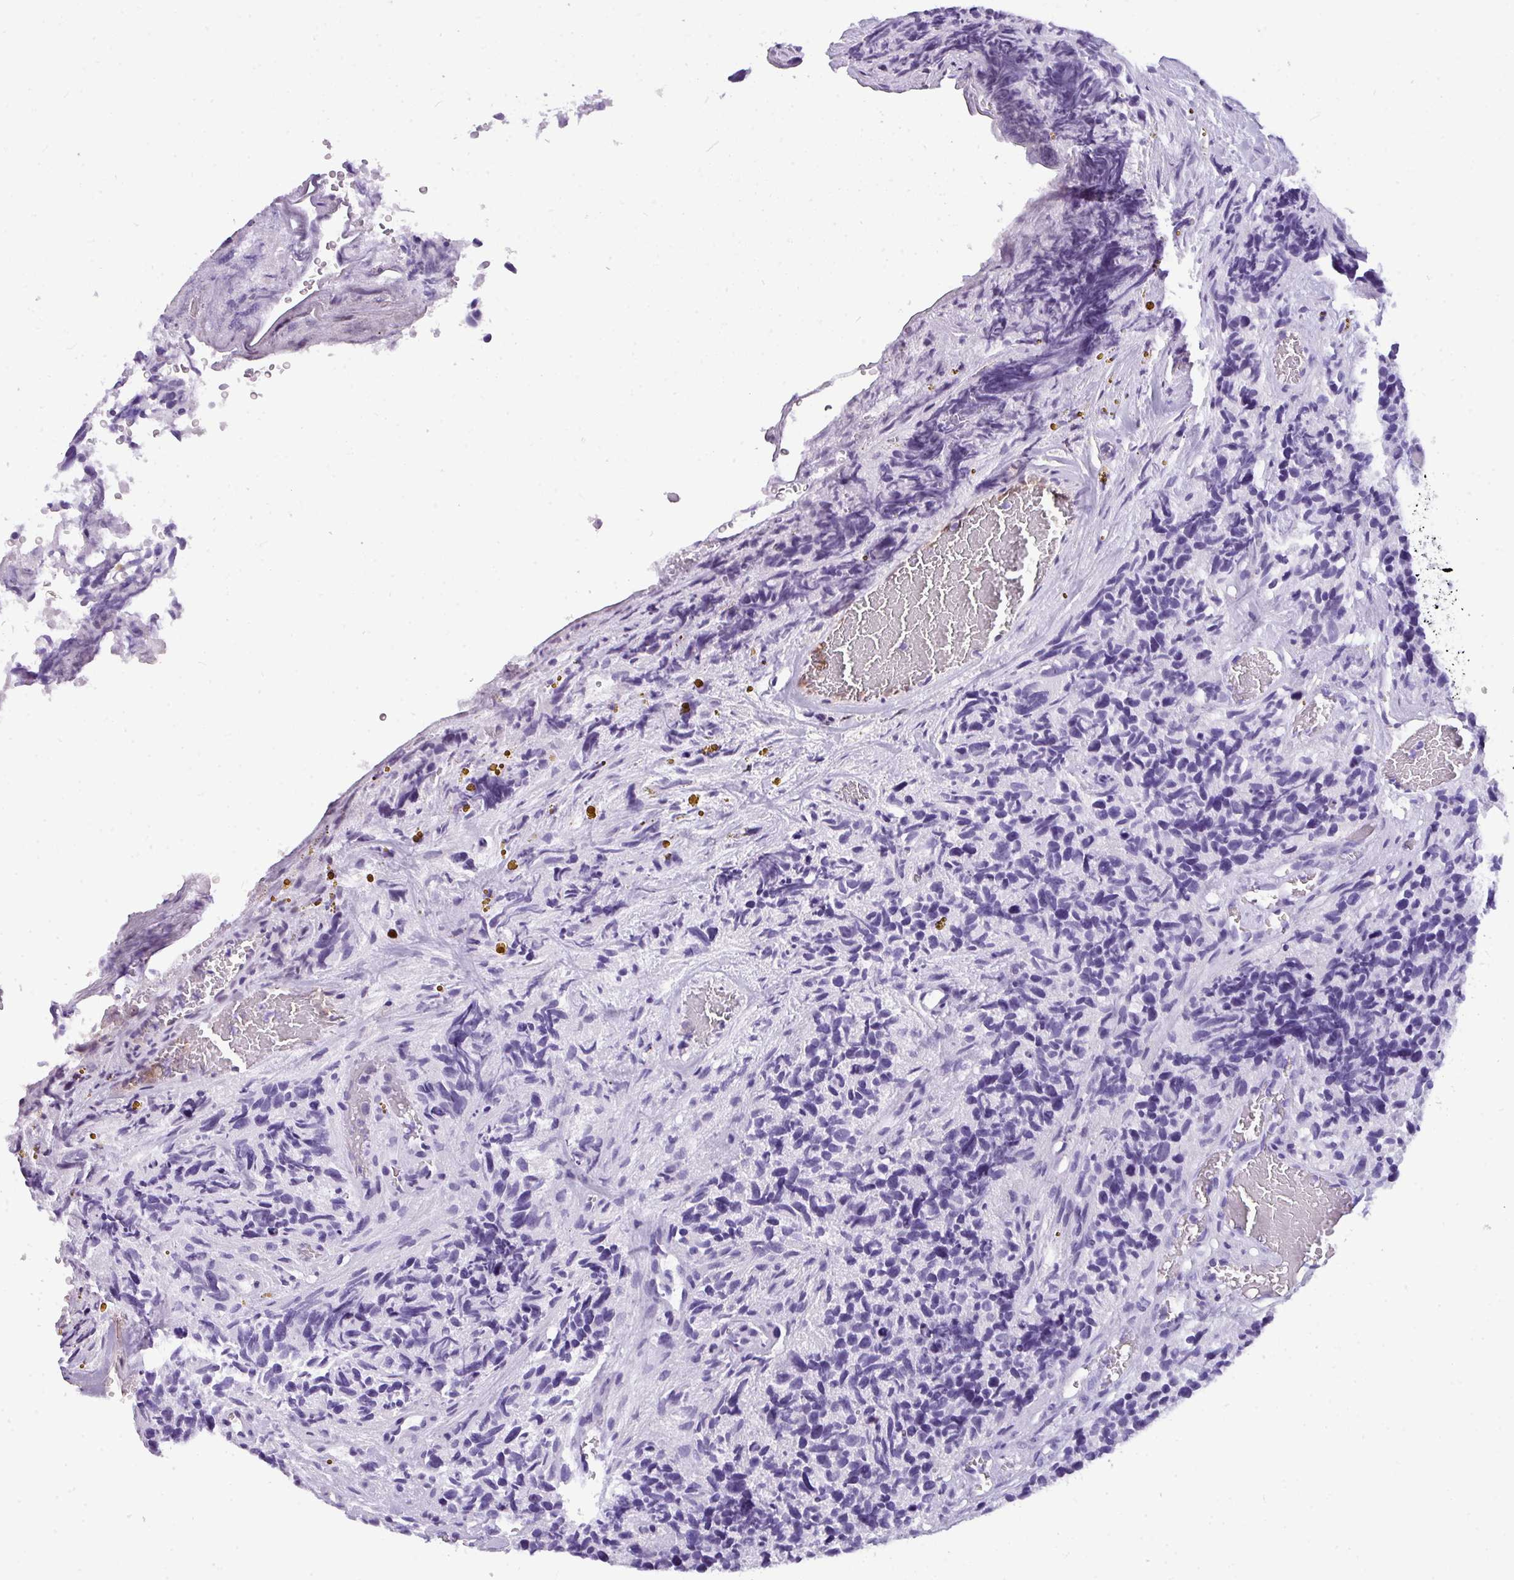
{"staining": {"intensity": "negative", "quantity": "none", "location": "none"}, "tissue": "glioma", "cell_type": "Tumor cells", "image_type": "cancer", "snomed": [{"axis": "morphology", "description": "Glioma, malignant, High grade"}, {"axis": "topography", "description": "Brain"}], "caption": "A photomicrograph of human glioma is negative for staining in tumor cells. (DAB (3,3'-diaminobenzidine) IHC with hematoxylin counter stain).", "gene": "MUC21", "patient": {"sex": "male", "age": 69}}